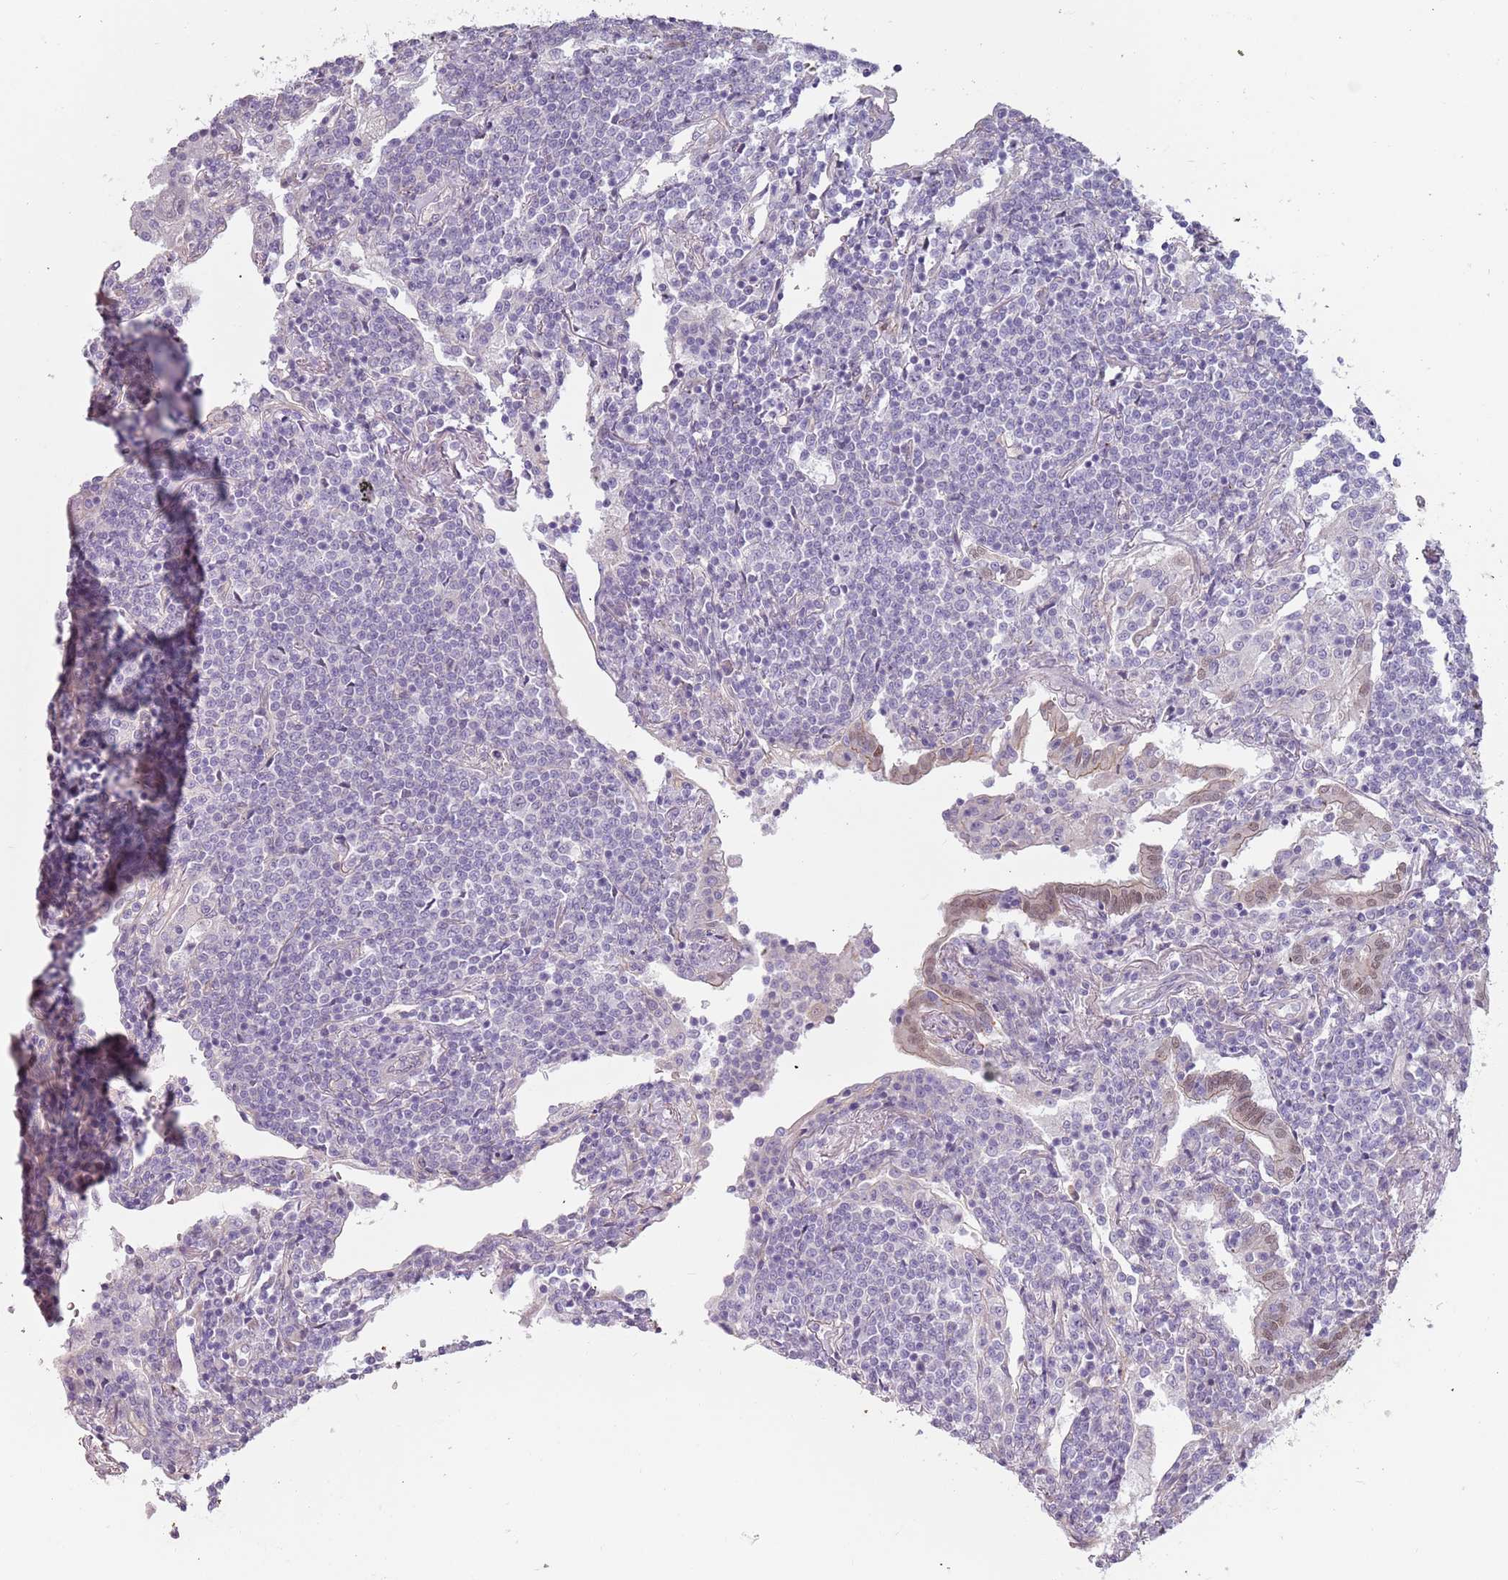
{"staining": {"intensity": "negative", "quantity": "none", "location": "none"}, "tissue": "lymphoma", "cell_type": "Tumor cells", "image_type": "cancer", "snomed": [{"axis": "morphology", "description": "Malignant lymphoma, non-Hodgkin's type, Low grade"}, {"axis": "topography", "description": "Lung"}], "caption": "Tumor cells are negative for brown protein staining in lymphoma.", "gene": "RFX2", "patient": {"sex": "female", "age": 71}}